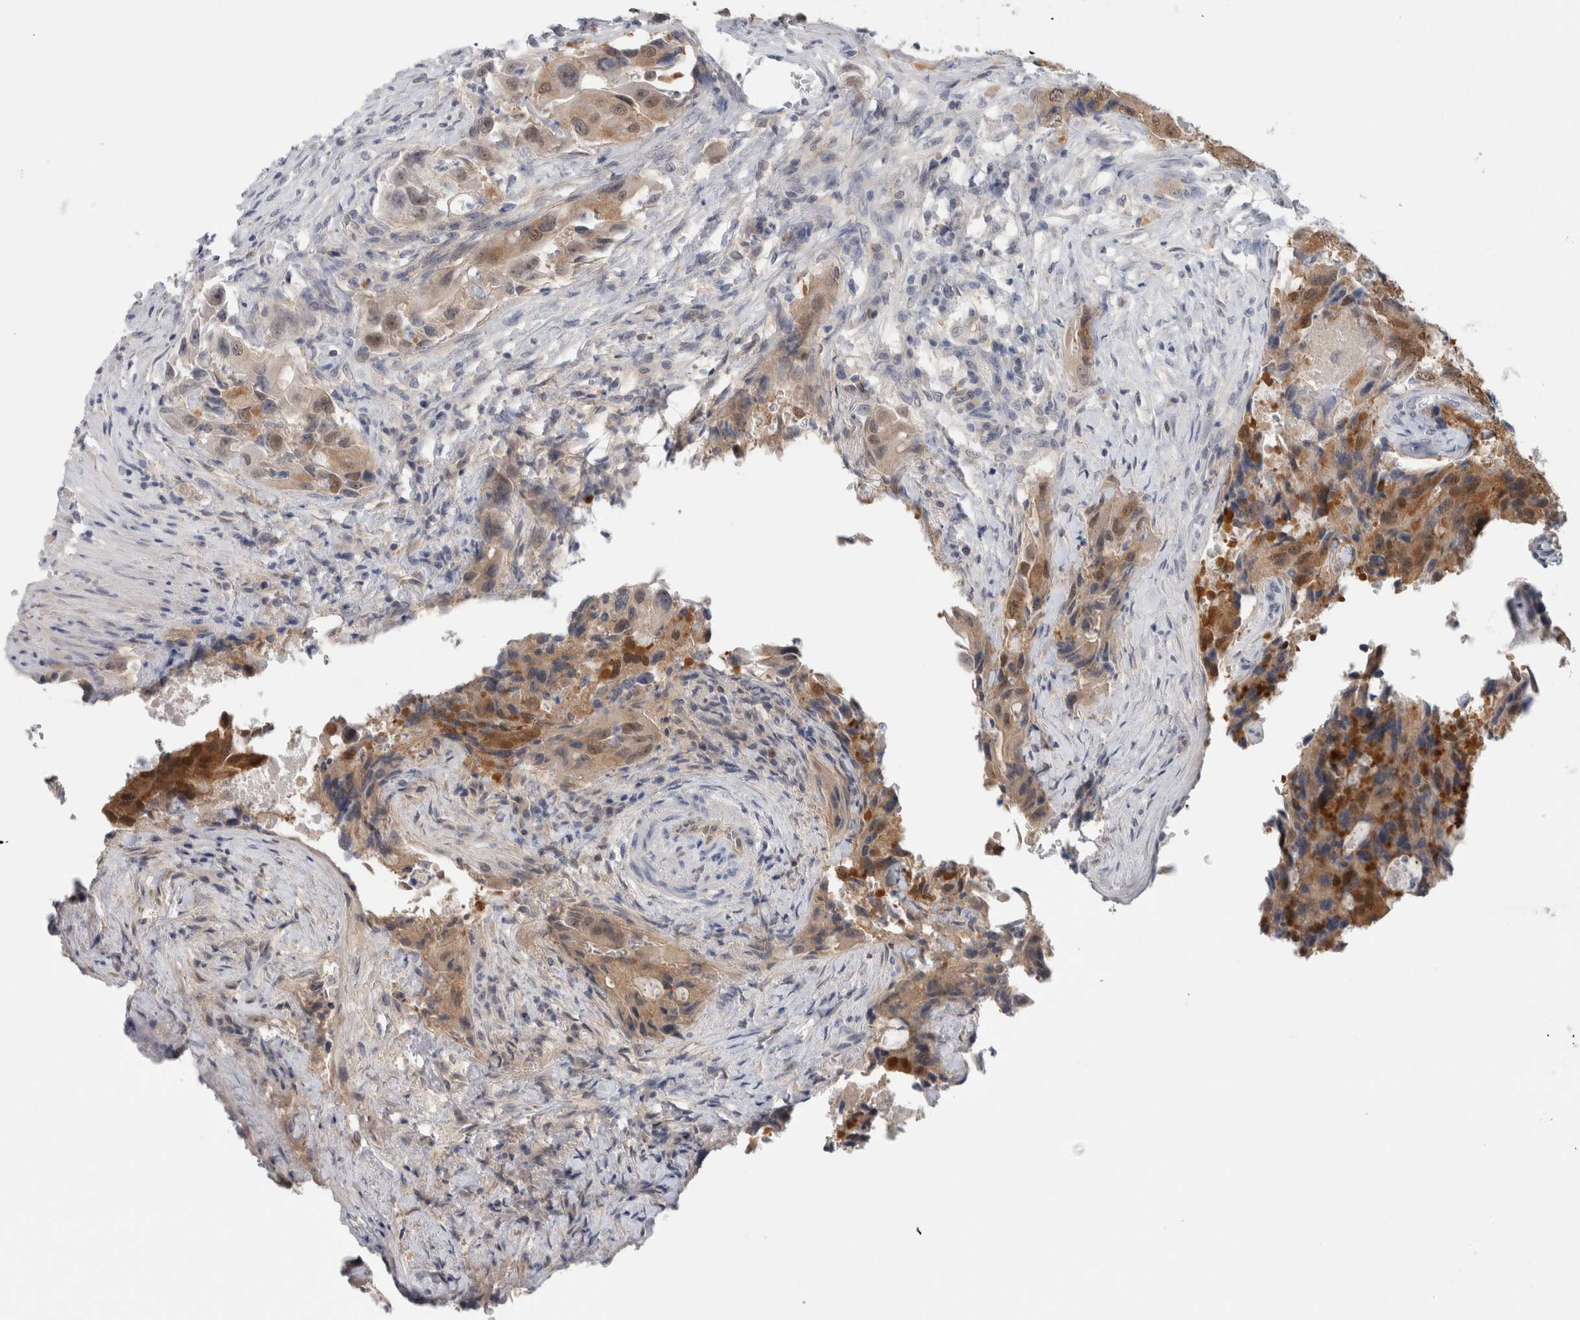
{"staining": {"intensity": "moderate", "quantity": ">75%", "location": "cytoplasmic/membranous,nuclear"}, "tissue": "colorectal cancer", "cell_type": "Tumor cells", "image_type": "cancer", "snomed": [{"axis": "morphology", "description": "Adenocarcinoma, NOS"}, {"axis": "topography", "description": "Colon"}], "caption": "An image of human colorectal cancer (adenocarcinoma) stained for a protein exhibits moderate cytoplasmic/membranous and nuclear brown staining in tumor cells. The staining was performed using DAB (3,3'-diaminobenzidine) to visualize the protein expression in brown, while the nuclei were stained in blue with hematoxylin (Magnification: 20x).", "gene": "CASP6", "patient": {"sex": "male", "age": 71}}